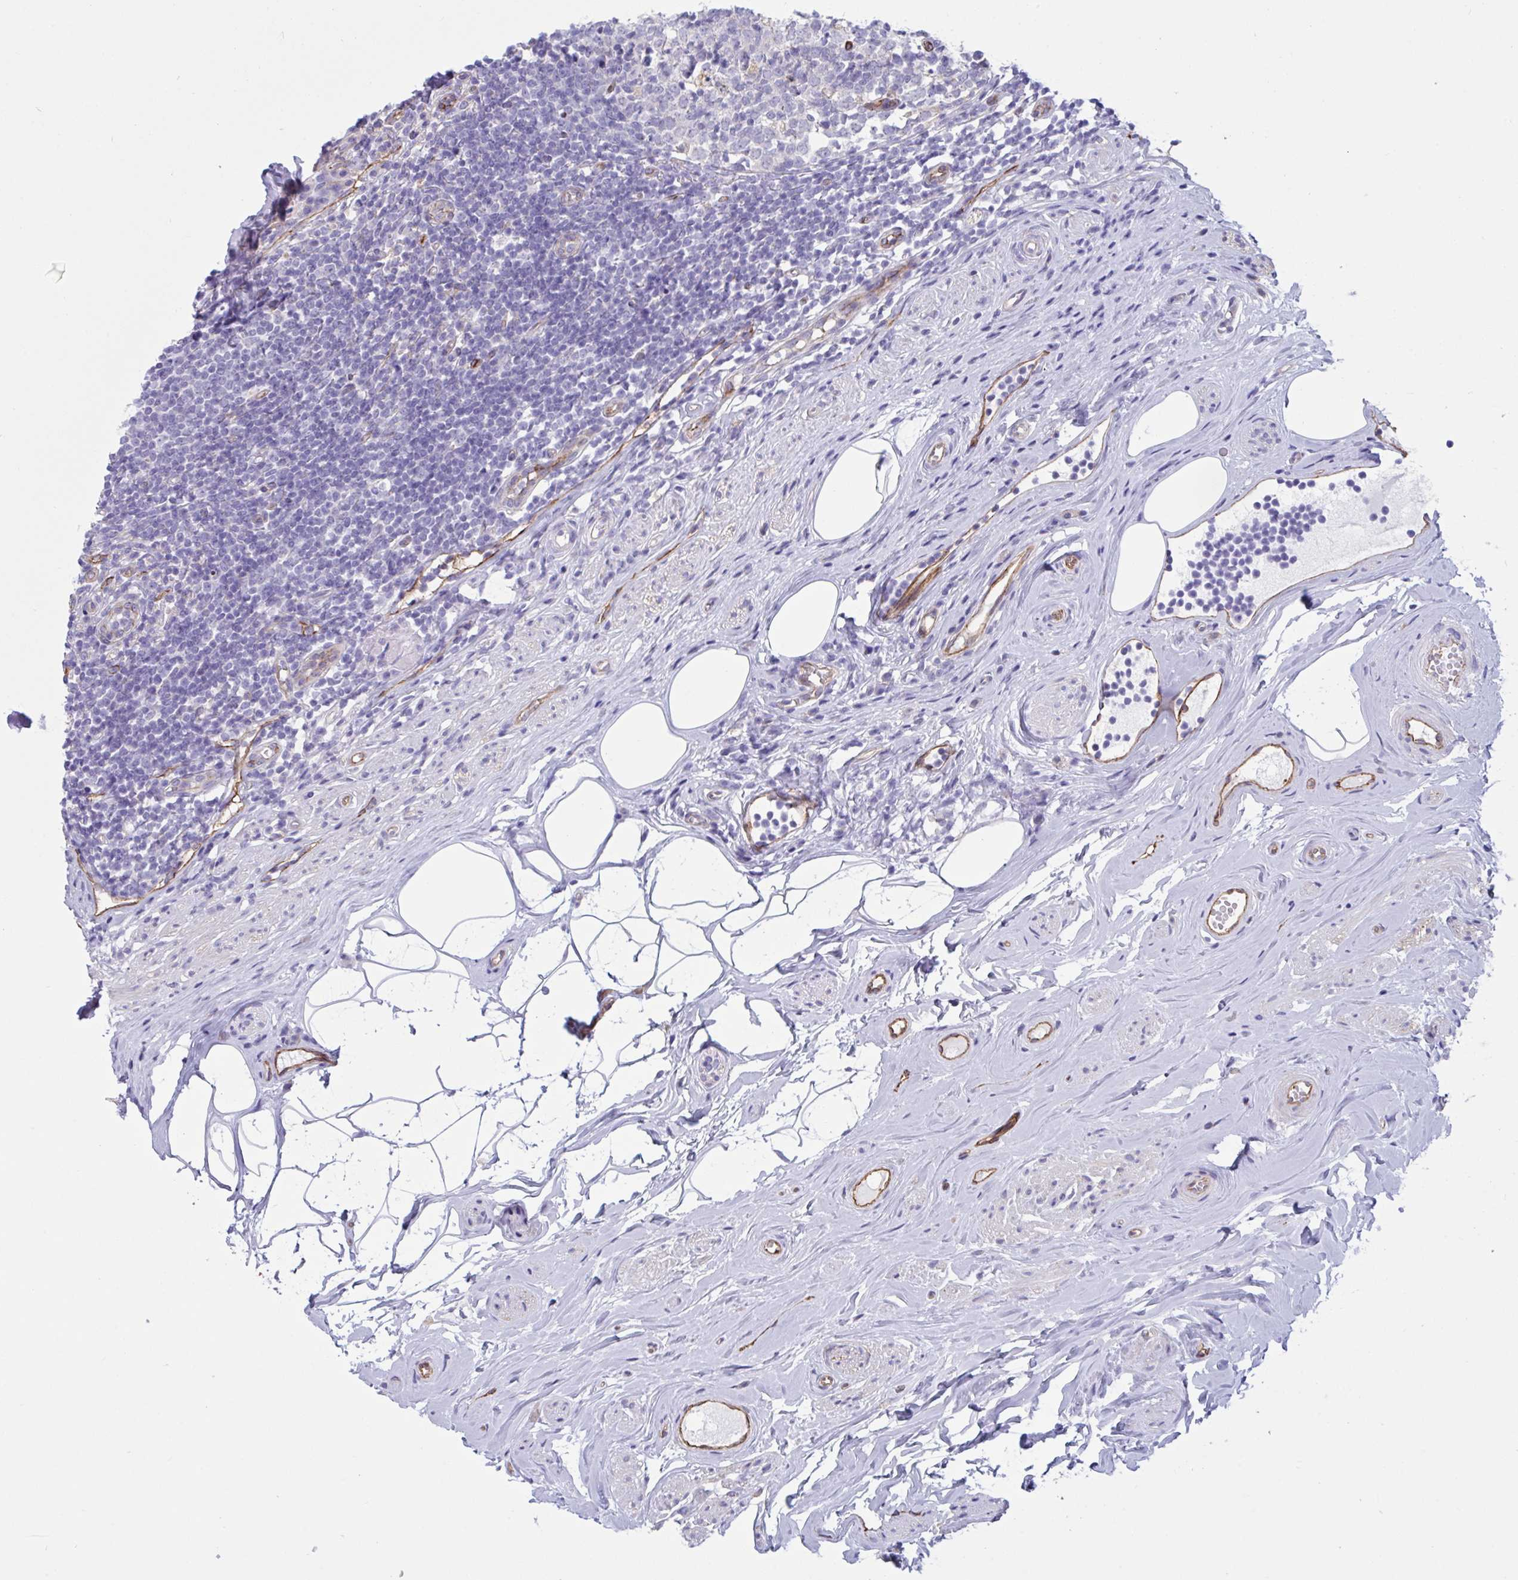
{"staining": {"intensity": "negative", "quantity": "none", "location": "none"}, "tissue": "appendix", "cell_type": "Glandular cells", "image_type": "normal", "snomed": [{"axis": "morphology", "description": "Normal tissue, NOS"}, {"axis": "topography", "description": "Appendix"}], "caption": "Immunohistochemistry photomicrograph of benign appendix: human appendix stained with DAB (3,3'-diaminobenzidine) displays no significant protein staining in glandular cells. The staining is performed using DAB (3,3'-diaminobenzidine) brown chromogen with nuclei counter-stained in using hematoxylin.", "gene": "RPL22L1", "patient": {"sex": "female", "age": 56}}